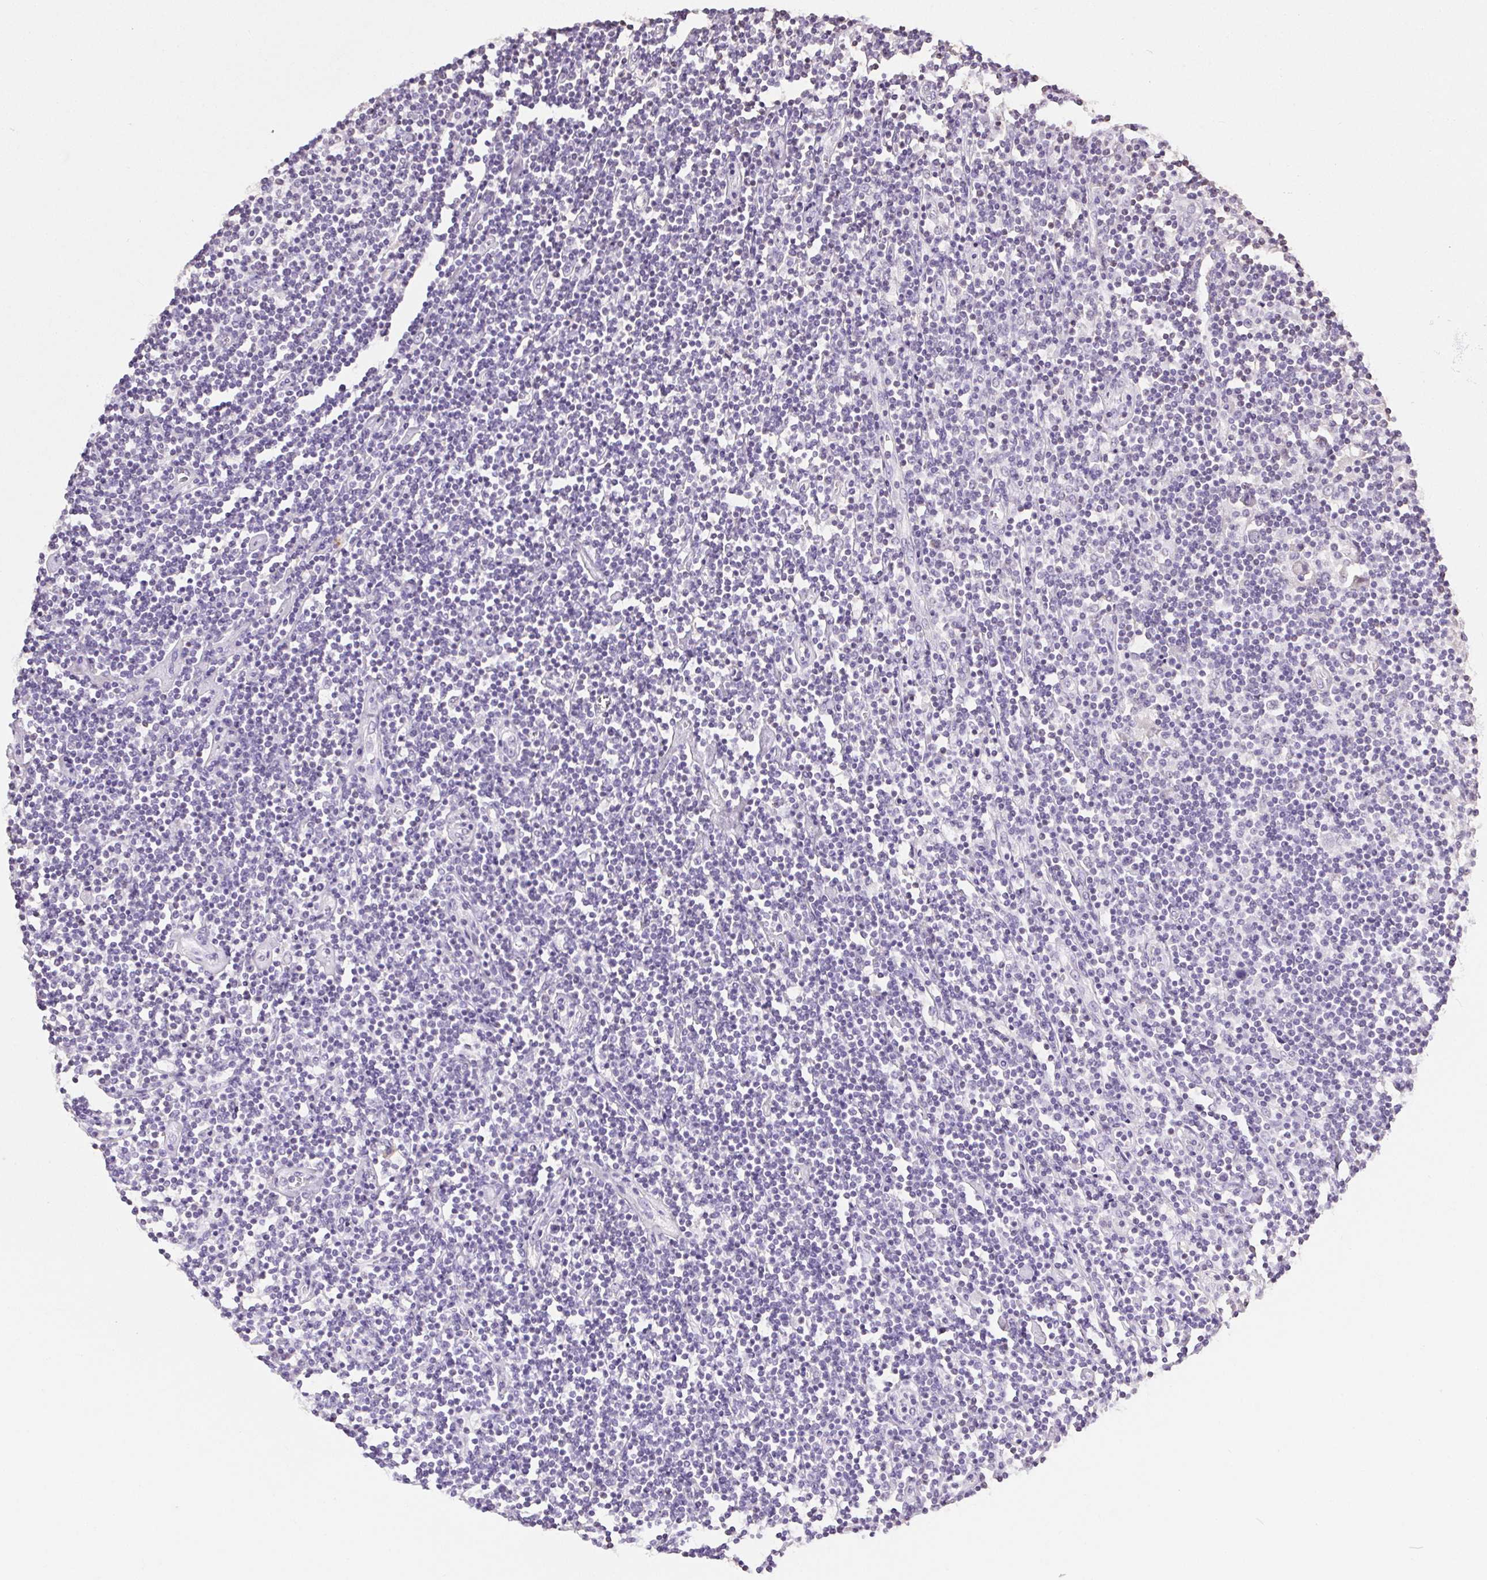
{"staining": {"intensity": "negative", "quantity": "none", "location": "none"}, "tissue": "lymphoma", "cell_type": "Tumor cells", "image_type": "cancer", "snomed": [{"axis": "morphology", "description": "Hodgkin's disease, NOS"}, {"axis": "topography", "description": "Lymph node"}], "caption": "This is a photomicrograph of IHC staining of Hodgkin's disease, which shows no staining in tumor cells.", "gene": "SYCE2", "patient": {"sex": "male", "age": 40}}